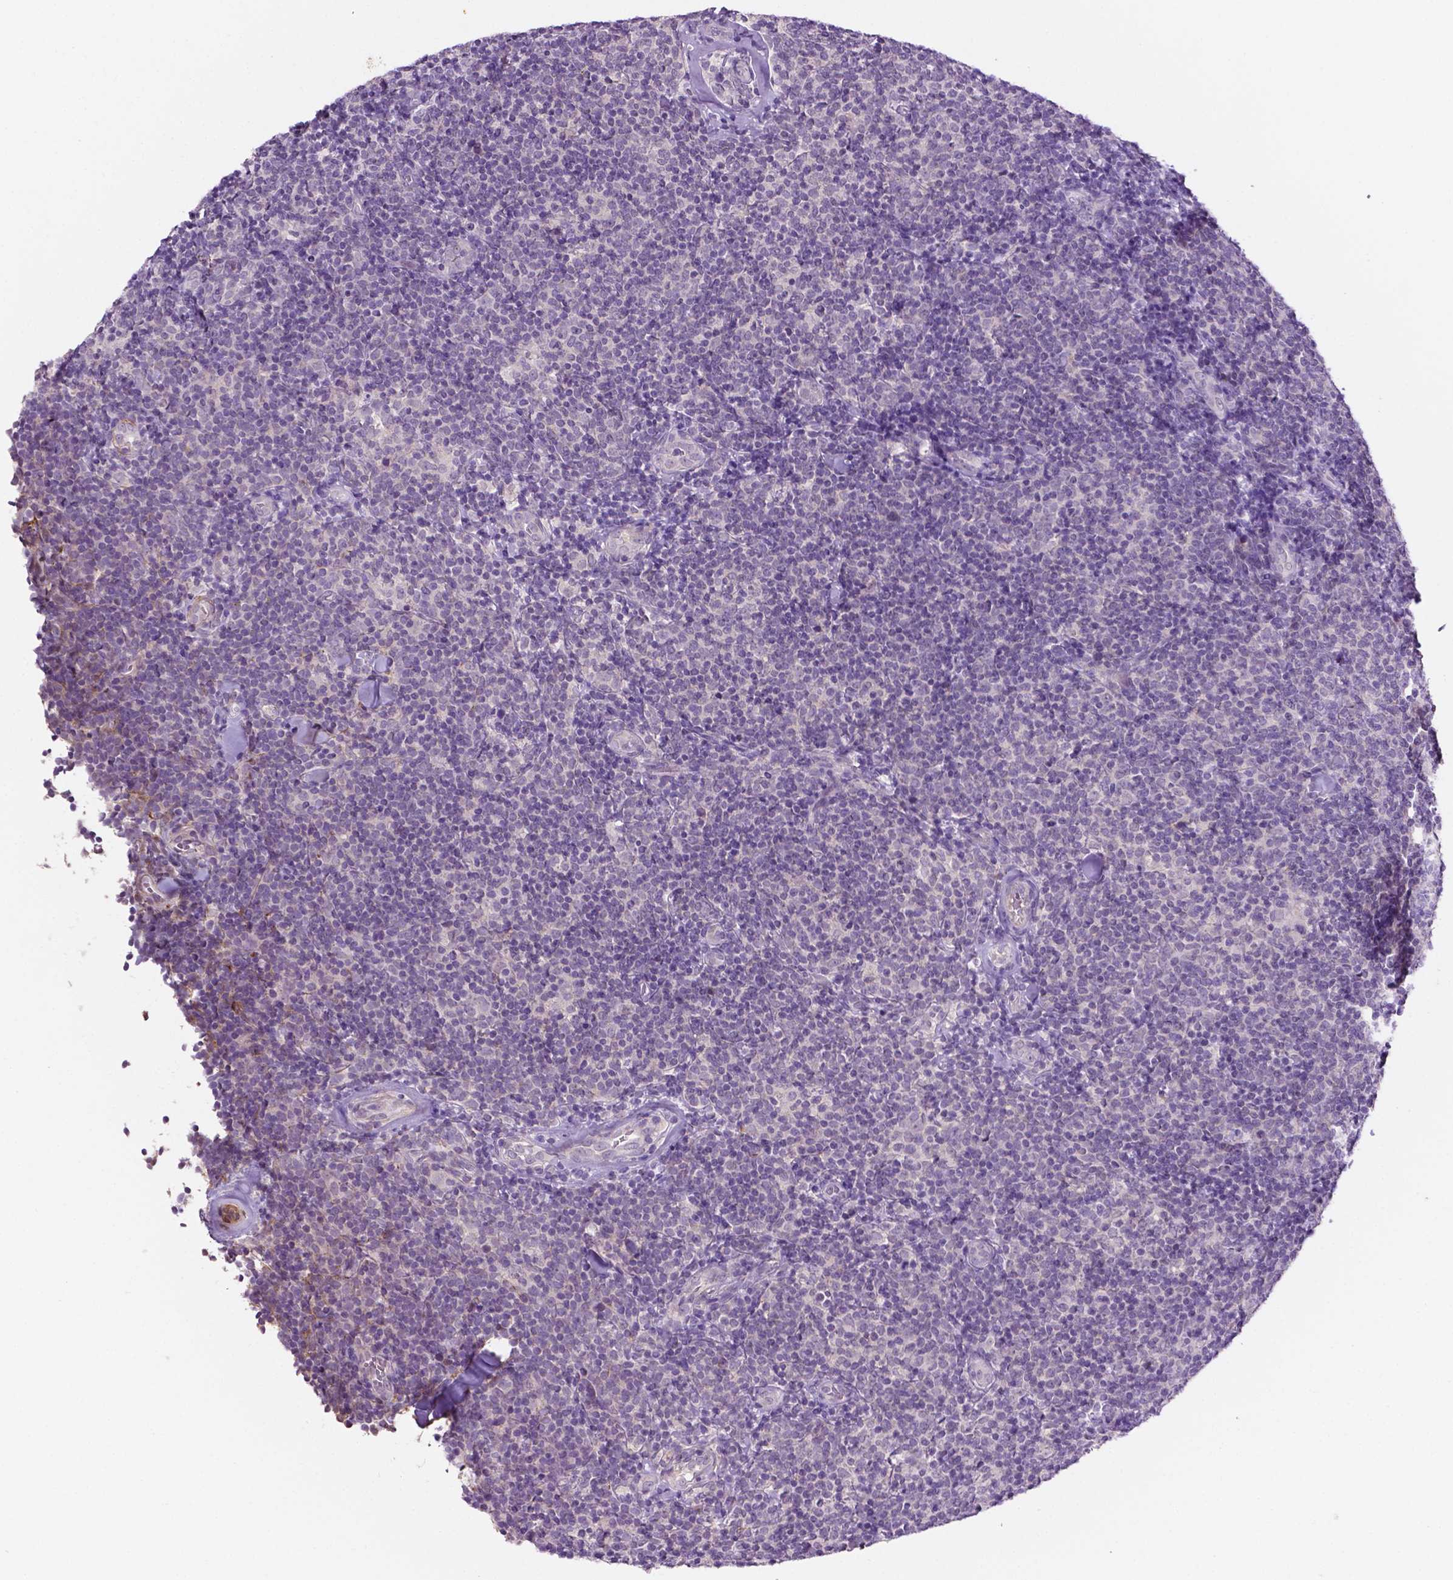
{"staining": {"intensity": "negative", "quantity": "none", "location": "none"}, "tissue": "lymphoma", "cell_type": "Tumor cells", "image_type": "cancer", "snomed": [{"axis": "morphology", "description": "Malignant lymphoma, non-Hodgkin's type, Low grade"}, {"axis": "topography", "description": "Lymph node"}], "caption": "An immunohistochemistry (IHC) histopathology image of lymphoma is shown. There is no staining in tumor cells of lymphoma. (DAB immunohistochemistry (IHC) with hematoxylin counter stain).", "gene": "FBLN1", "patient": {"sex": "female", "age": 56}}